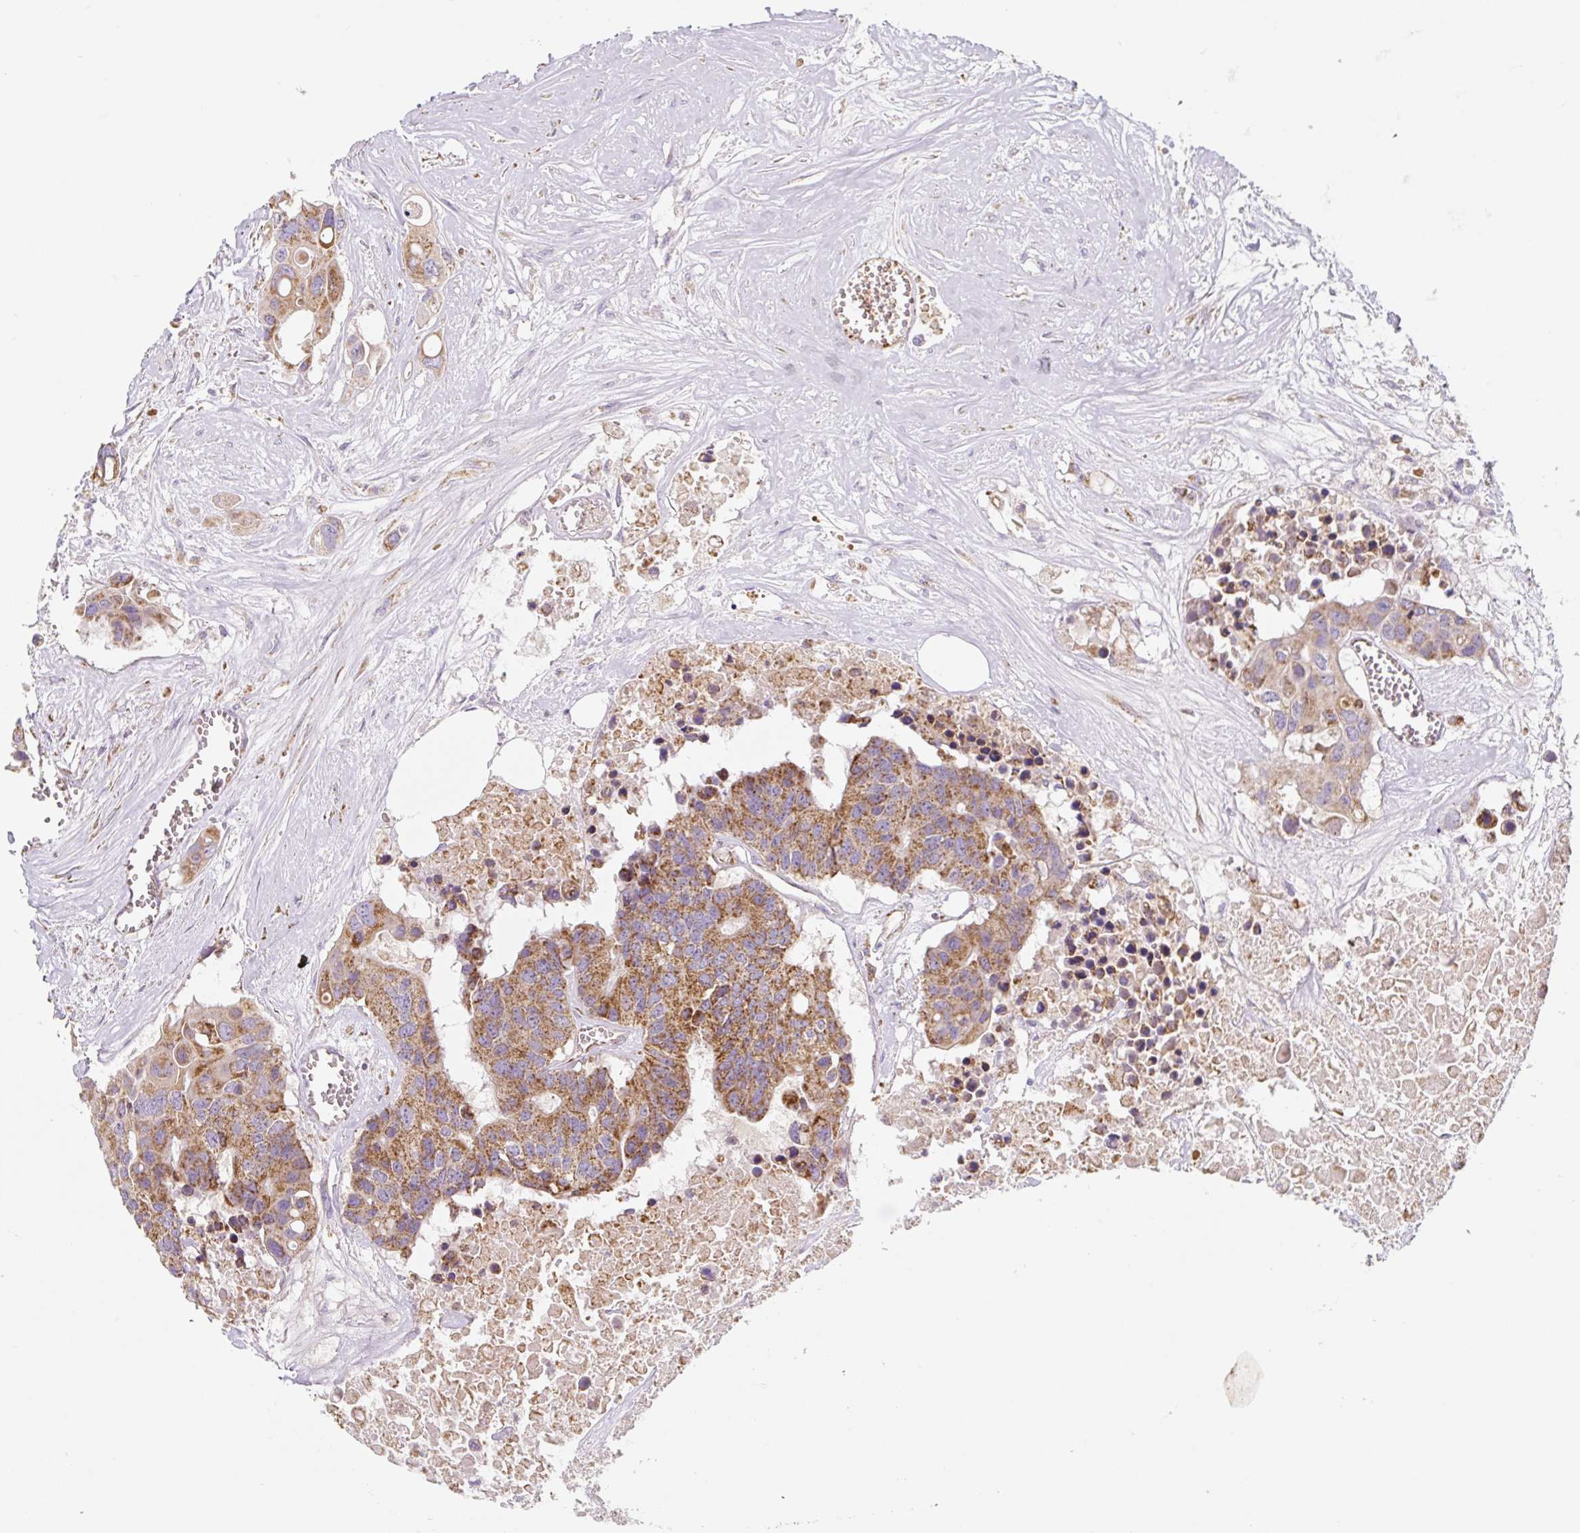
{"staining": {"intensity": "moderate", "quantity": ">75%", "location": "cytoplasmic/membranous"}, "tissue": "colorectal cancer", "cell_type": "Tumor cells", "image_type": "cancer", "snomed": [{"axis": "morphology", "description": "Adenocarcinoma, NOS"}, {"axis": "topography", "description": "Colon"}], "caption": "An image of adenocarcinoma (colorectal) stained for a protein demonstrates moderate cytoplasmic/membranous brown staining in tumor cells.", "gene": "MT-CO2", "patient": {"sex": "male", "age": 77}}